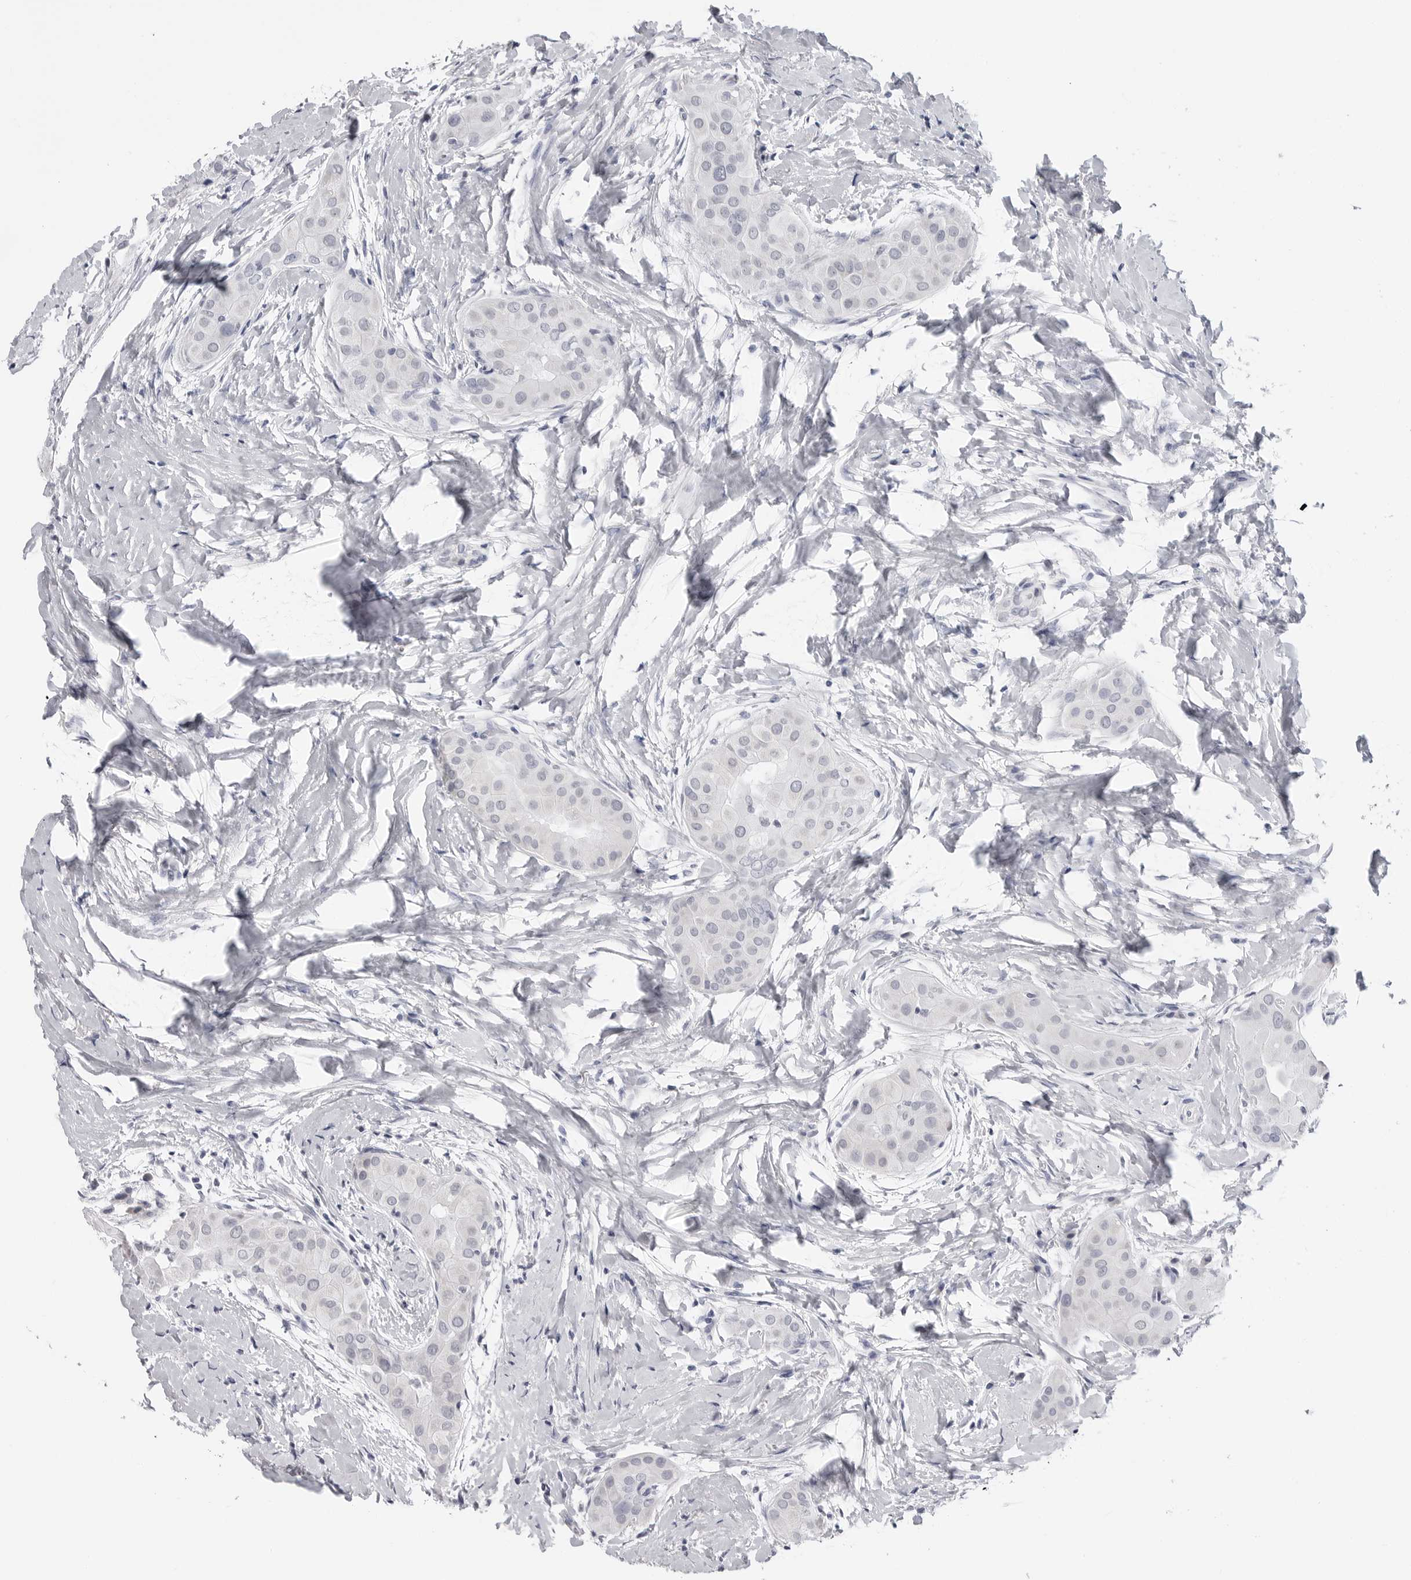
{"staining": {"intensity": "negative", "quantity": "none", "location": "none"}, "tissue": "thyroid cancer", "cell_type": "Tumor cells", "image_type": "cancer", "snomed": [{"axis": "morphology", "description": "Papillary adenocarcinoma, NOS"}, {"axis": "topography", "description": "Thyroid gland"}], "caption": "This is an immunohistochemistry (IHC) micrograph of thyroid cancer (papillary adenocarcinoma). There is no expression in tumor cells.", "gene": "PGA3", "patient": {"sex": "male", "age": 33}}